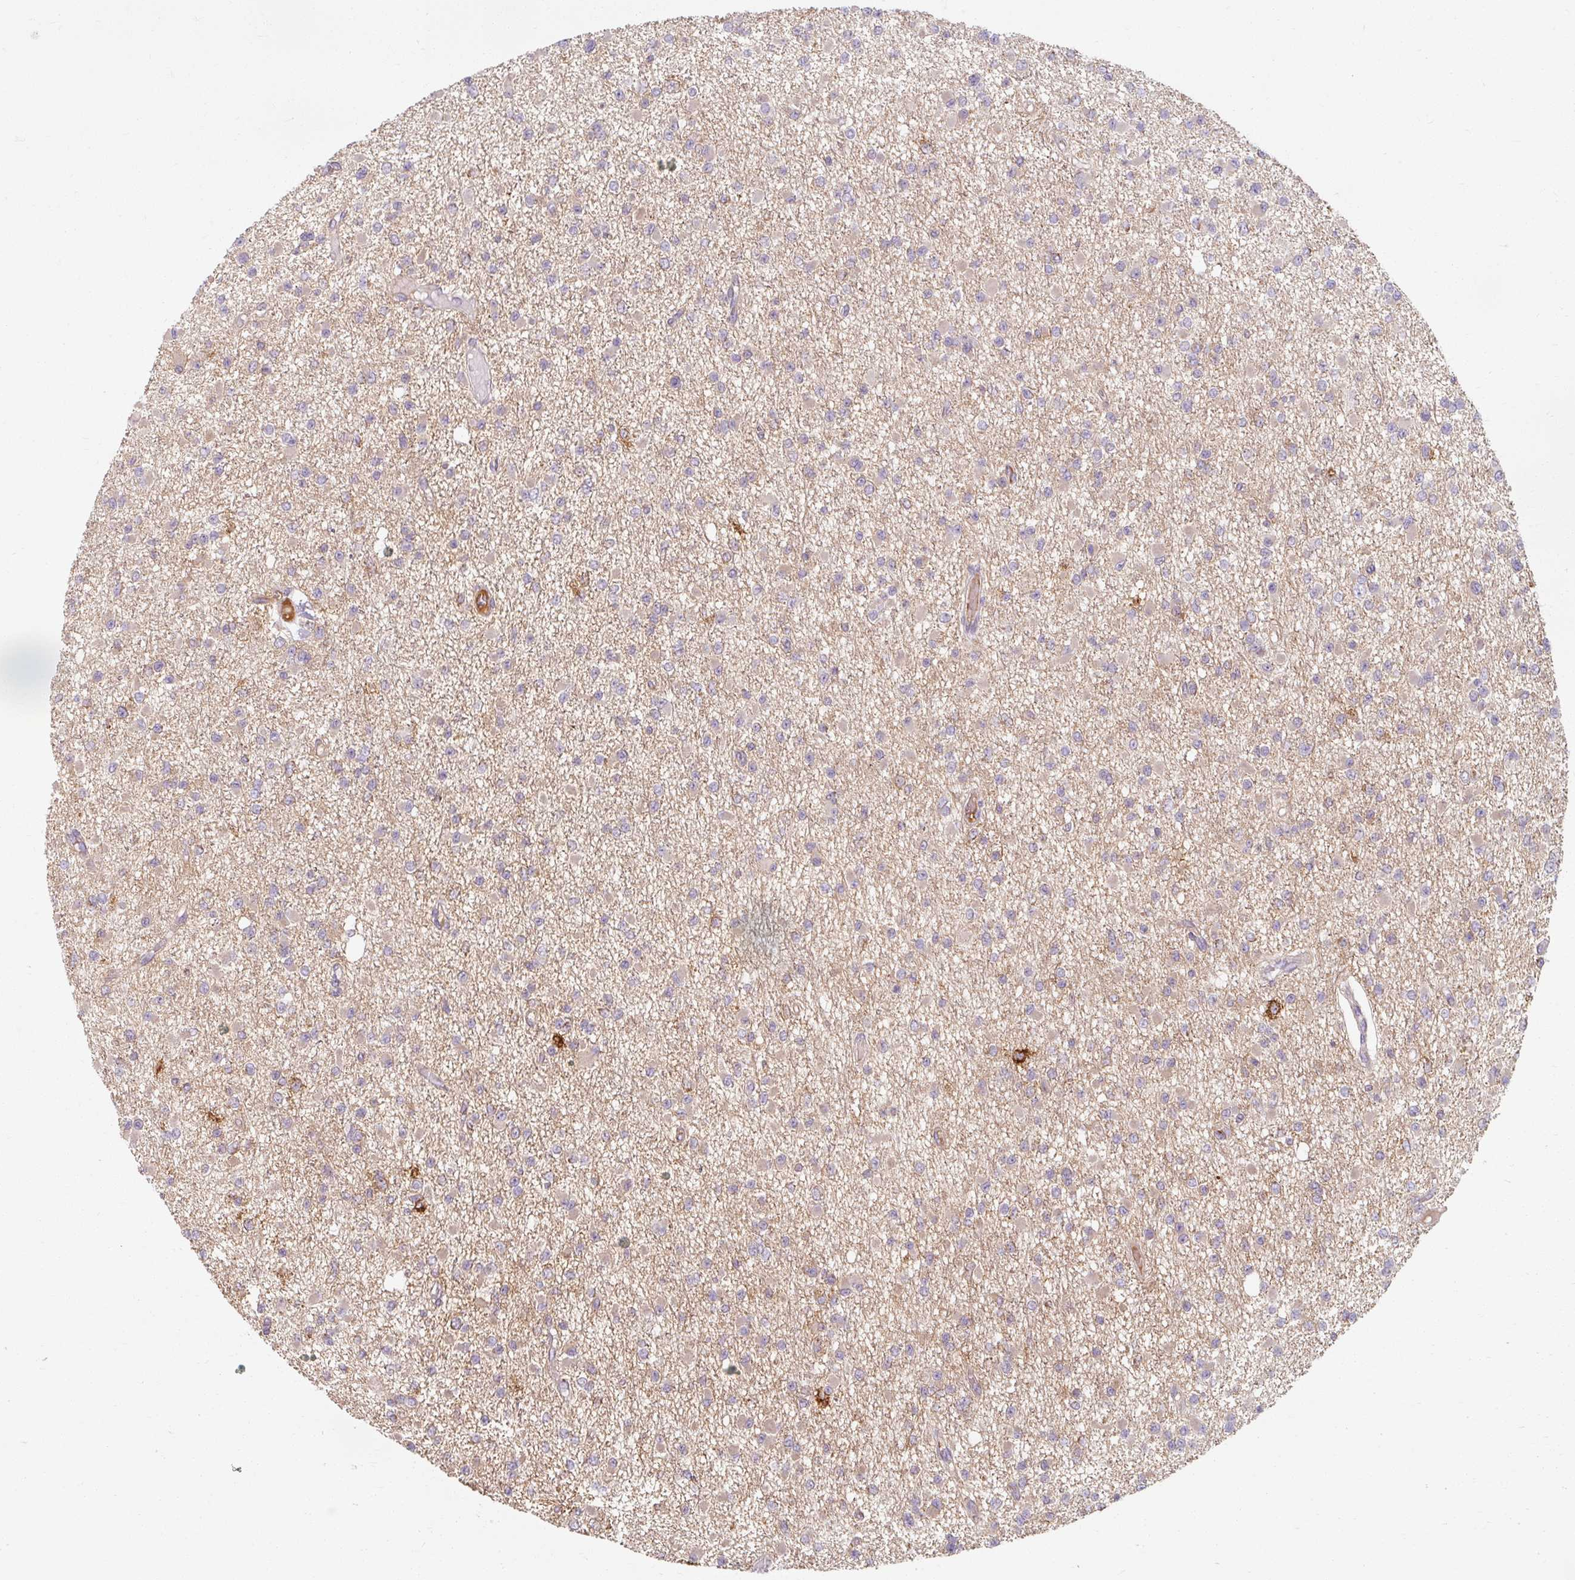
{"staining": {"intensity": "negative", "quantity": "none", "location": "none"}, "tissue": "glioma", "cell_type": "Tumor cells", "image_type": "cancer", "snomed": [{"axis": "morphology", "description": "Glioma, malignant, Low grade"}, {"axis": "topography", "description": "Brain"}], "caption": "The photomicrograph shows no staining of tumor cells in low-grade glioma (malignant).", "gene": "TSEN54", "patient": {"sex": "female", "age": 22}}